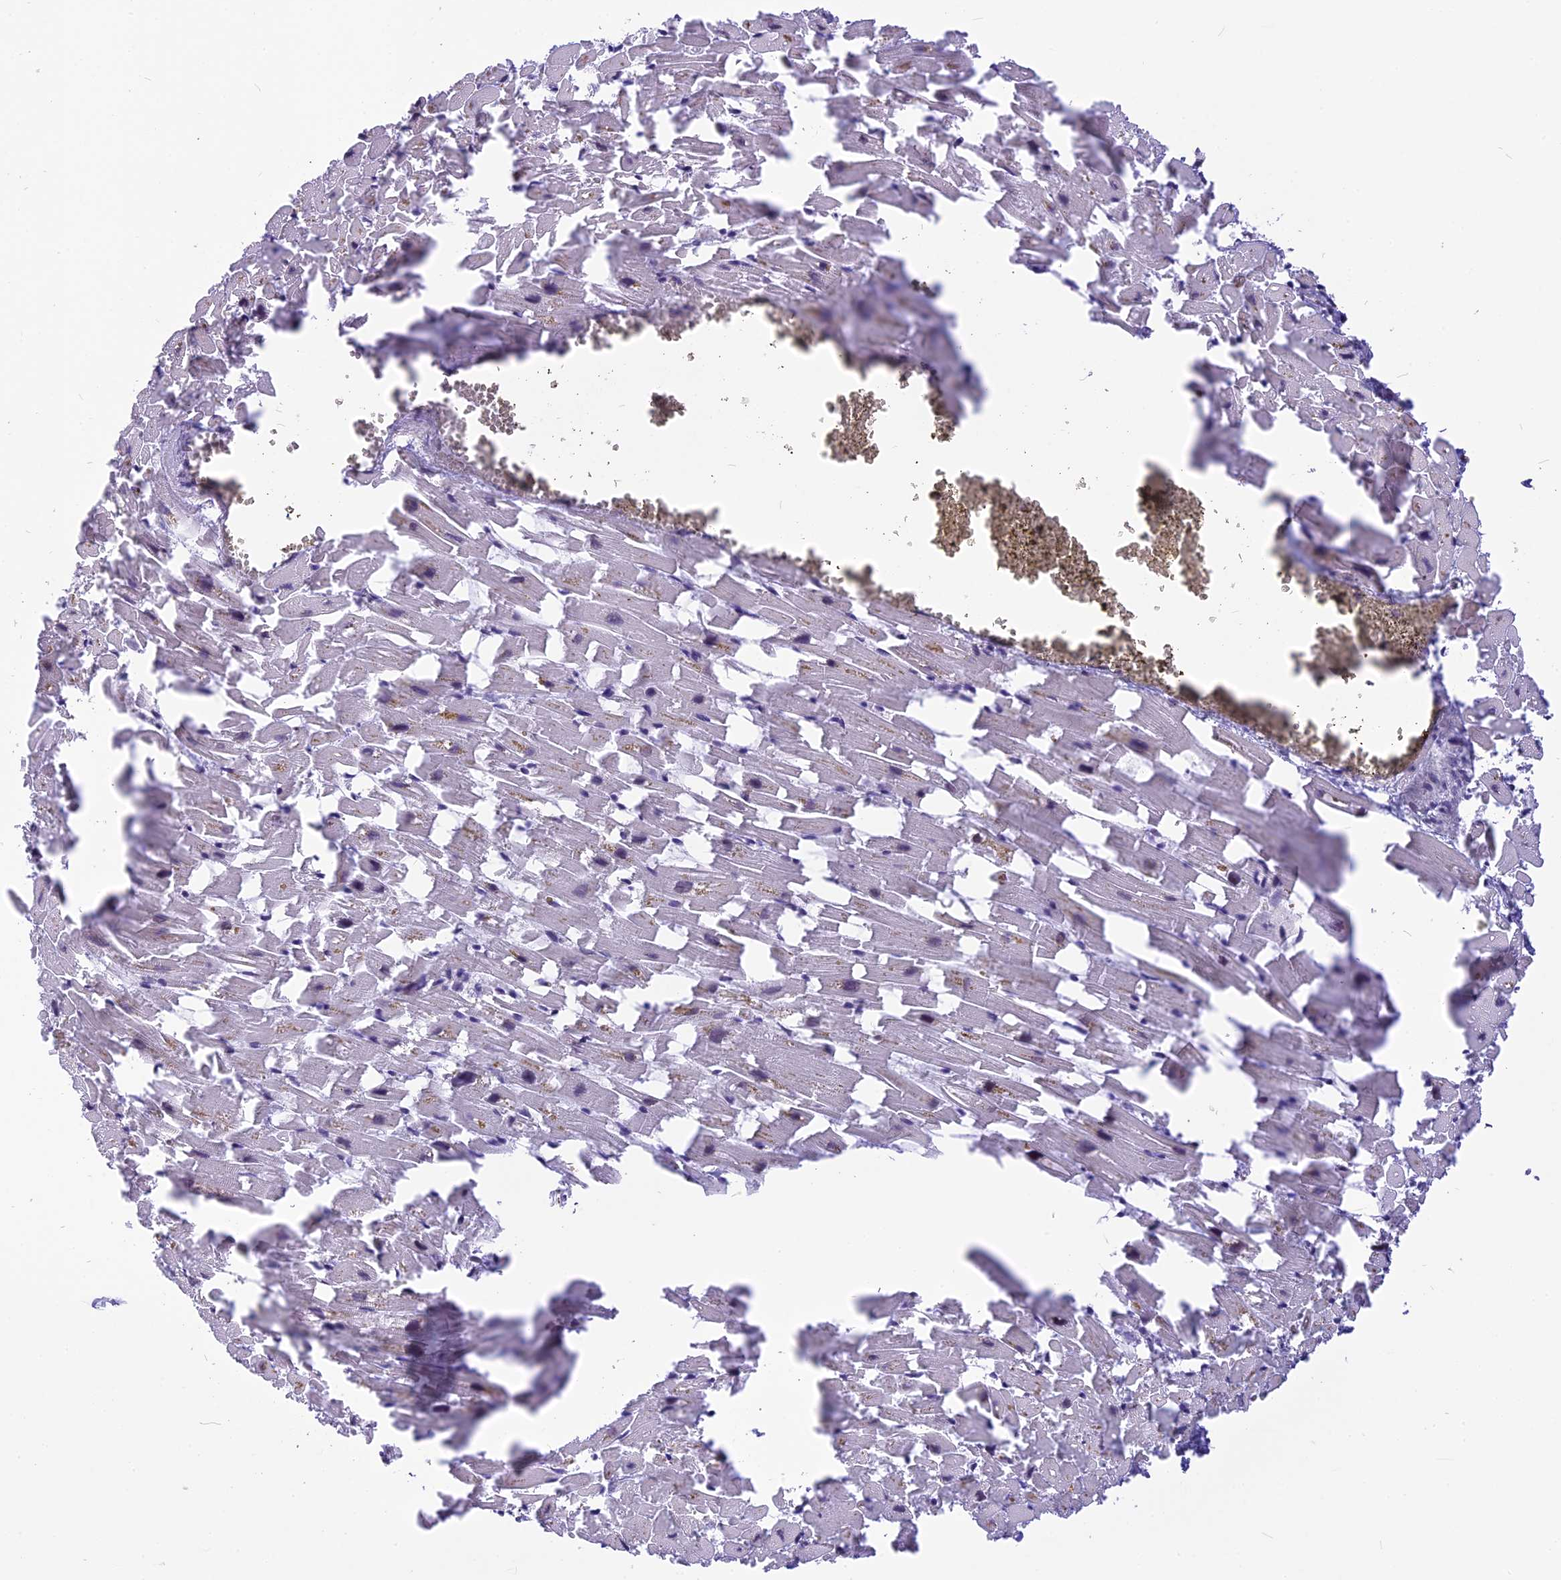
{"staining": {"intensity": "weak", "quantity": "<25%", "location": "nuclear"}, "tissue": "heart muscle", "cell_type": "Cardiomyocytes", "image_type": "normal", "snomed": [{"axis": "morphology", "description": "Normal tissue, NOS"}, {"axis": "topography", "description": "Heart"}], "caption": "A high-resolution photomicrograph shows immunohistochemistry staining of benign heart muscle, which displays no significant positivity in cardiomyocytes.", "gene": "IRF2BP1", "patient": {"sex": "female", "age": 64}}